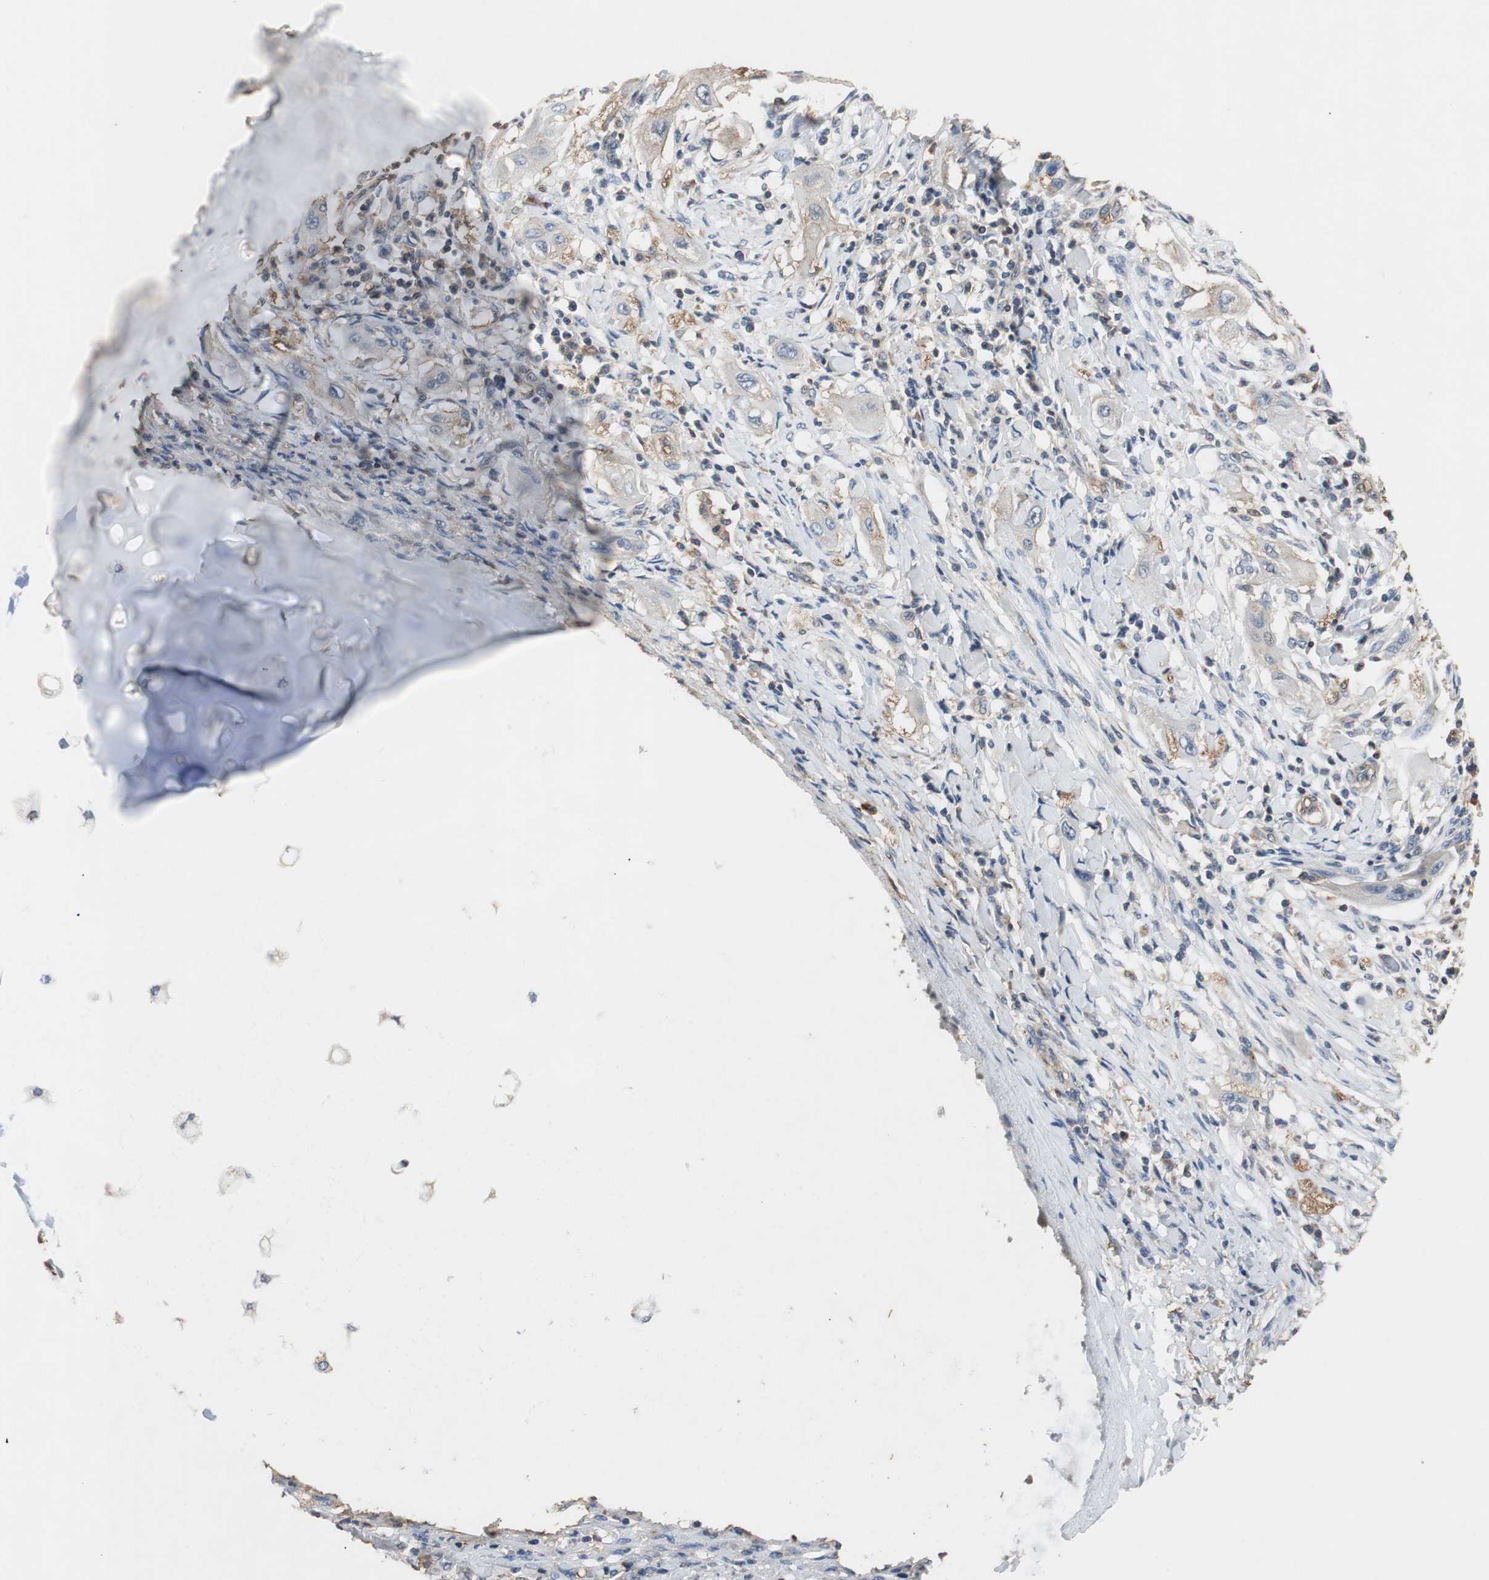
{"staining": {"intensity": "weak", "quantity": "25%-75%", "location": "cytoplasmic/membranous"}, "tissue": "lung cancer", "cell_type": "Tumor cells", "image_type": "cancer", "snomed": [{"axis": "morphology", "description": "Squamous cell carcinoma, NOS"}, {"axis": "topography", "description": "Lung"}], "caption": "Protein staining by immunohistochemistry (IHC) shows weak cytoplasmic/membranous staining in approximately 25%-75% of tumor cells in squamous cell carcinoma (lung). (Brightfield microscopy of DAB IHC at high magnification).", "gene": "TNFRSF14", "patient": {"sex": "female", "age": 47}}